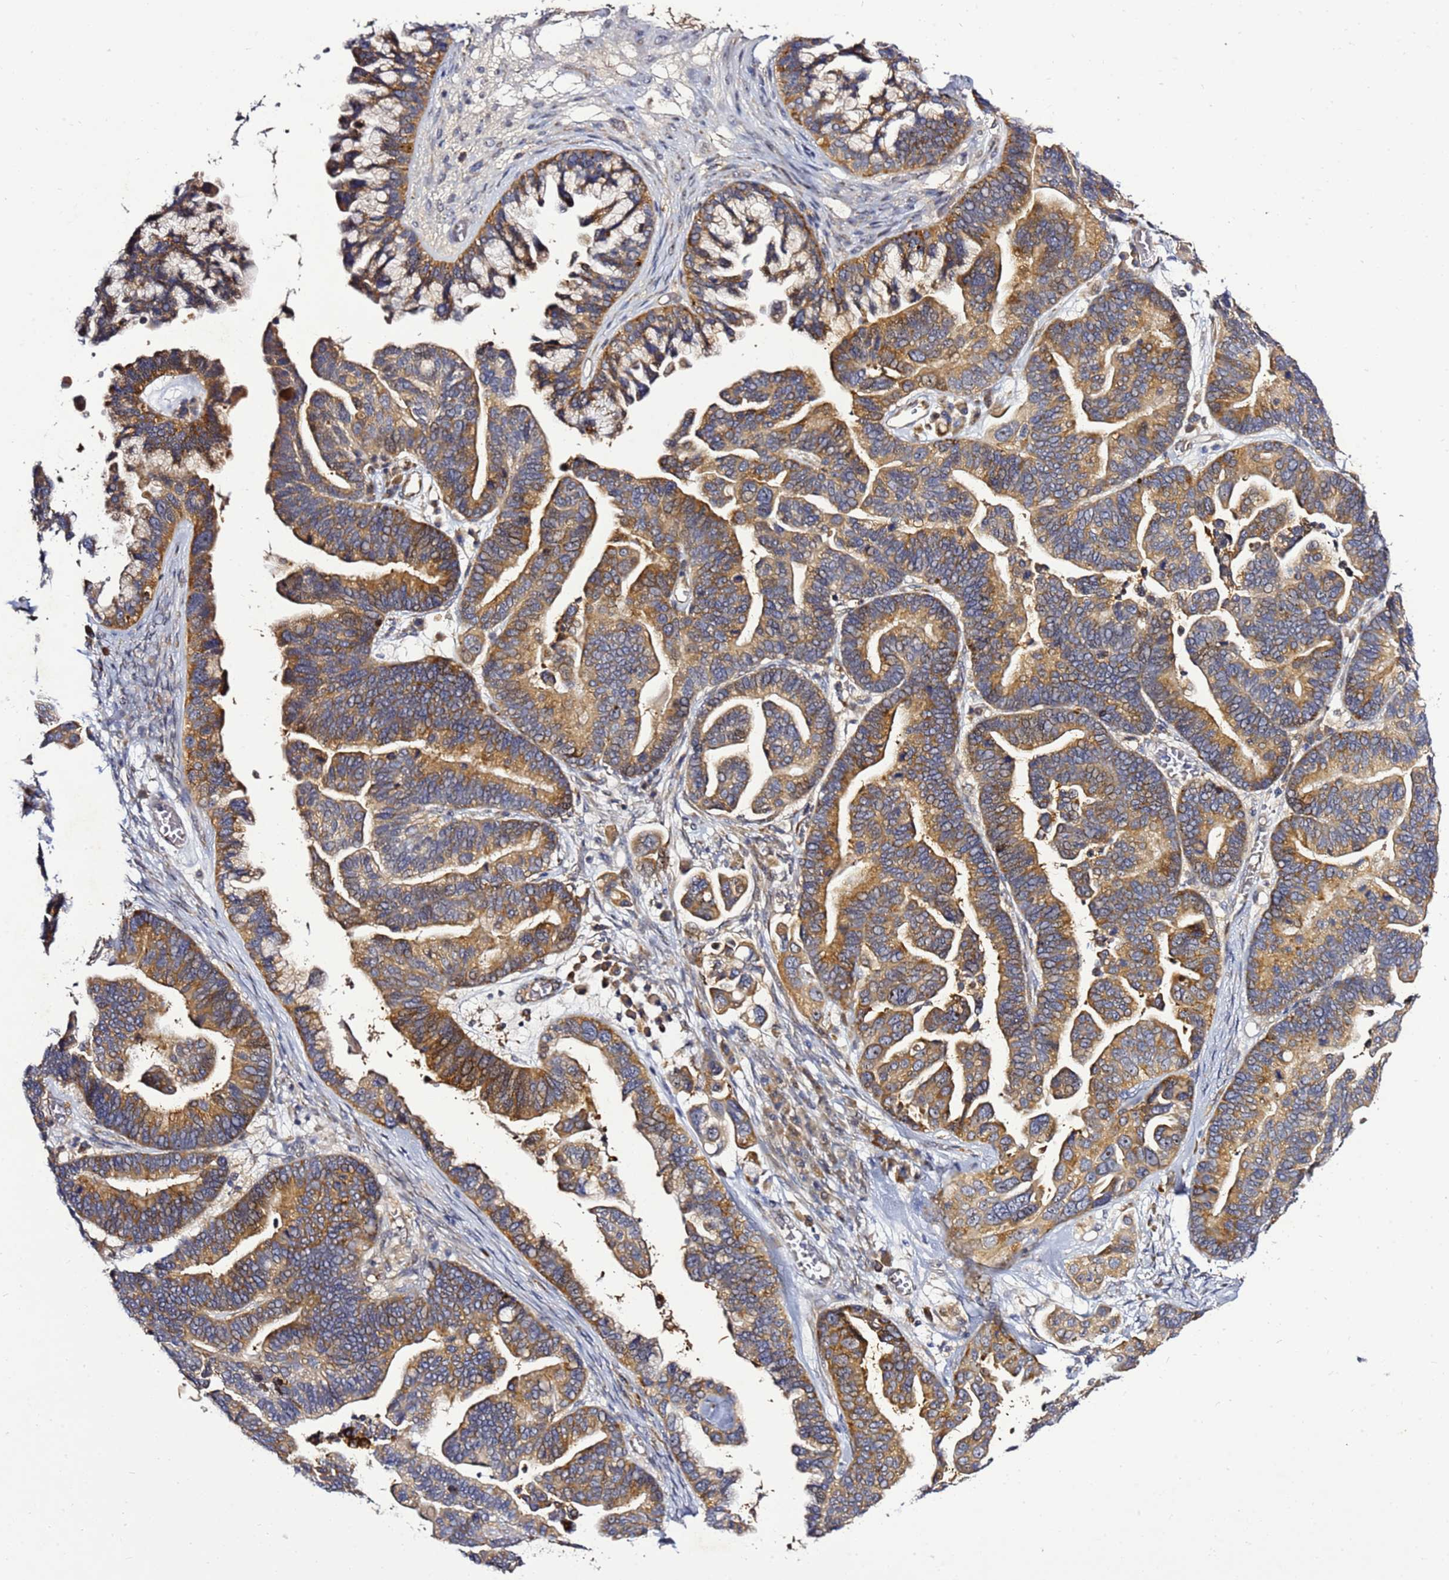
{"staining": {"intensity": "moderate", "quantity": ">75%", "location": "cytoplasmic/membranous"}, "tissue": "ovarian cancer", "cell_type": "Tumor cells", "image_type": "cancer", "snomed": [{"axis": "morphology", "description": "Cystadenocarcinoma, serous, NOS"}, {"axis": "topography", "description": "Ovary"}], "caption": "Immunohistochemistry (IHC) photomicrograph of neoplastic tissue: ovarian serous cystadenocarcinoma stained using IHC exhibits medium levels of moderate protein expression localized specifically in the cytoplasmic/membranous of tumor cells, appearing as a cytoplasmic/membranous brown color.", "gene": "NOL8", "patient": {"sex": "female", "age": 56}}